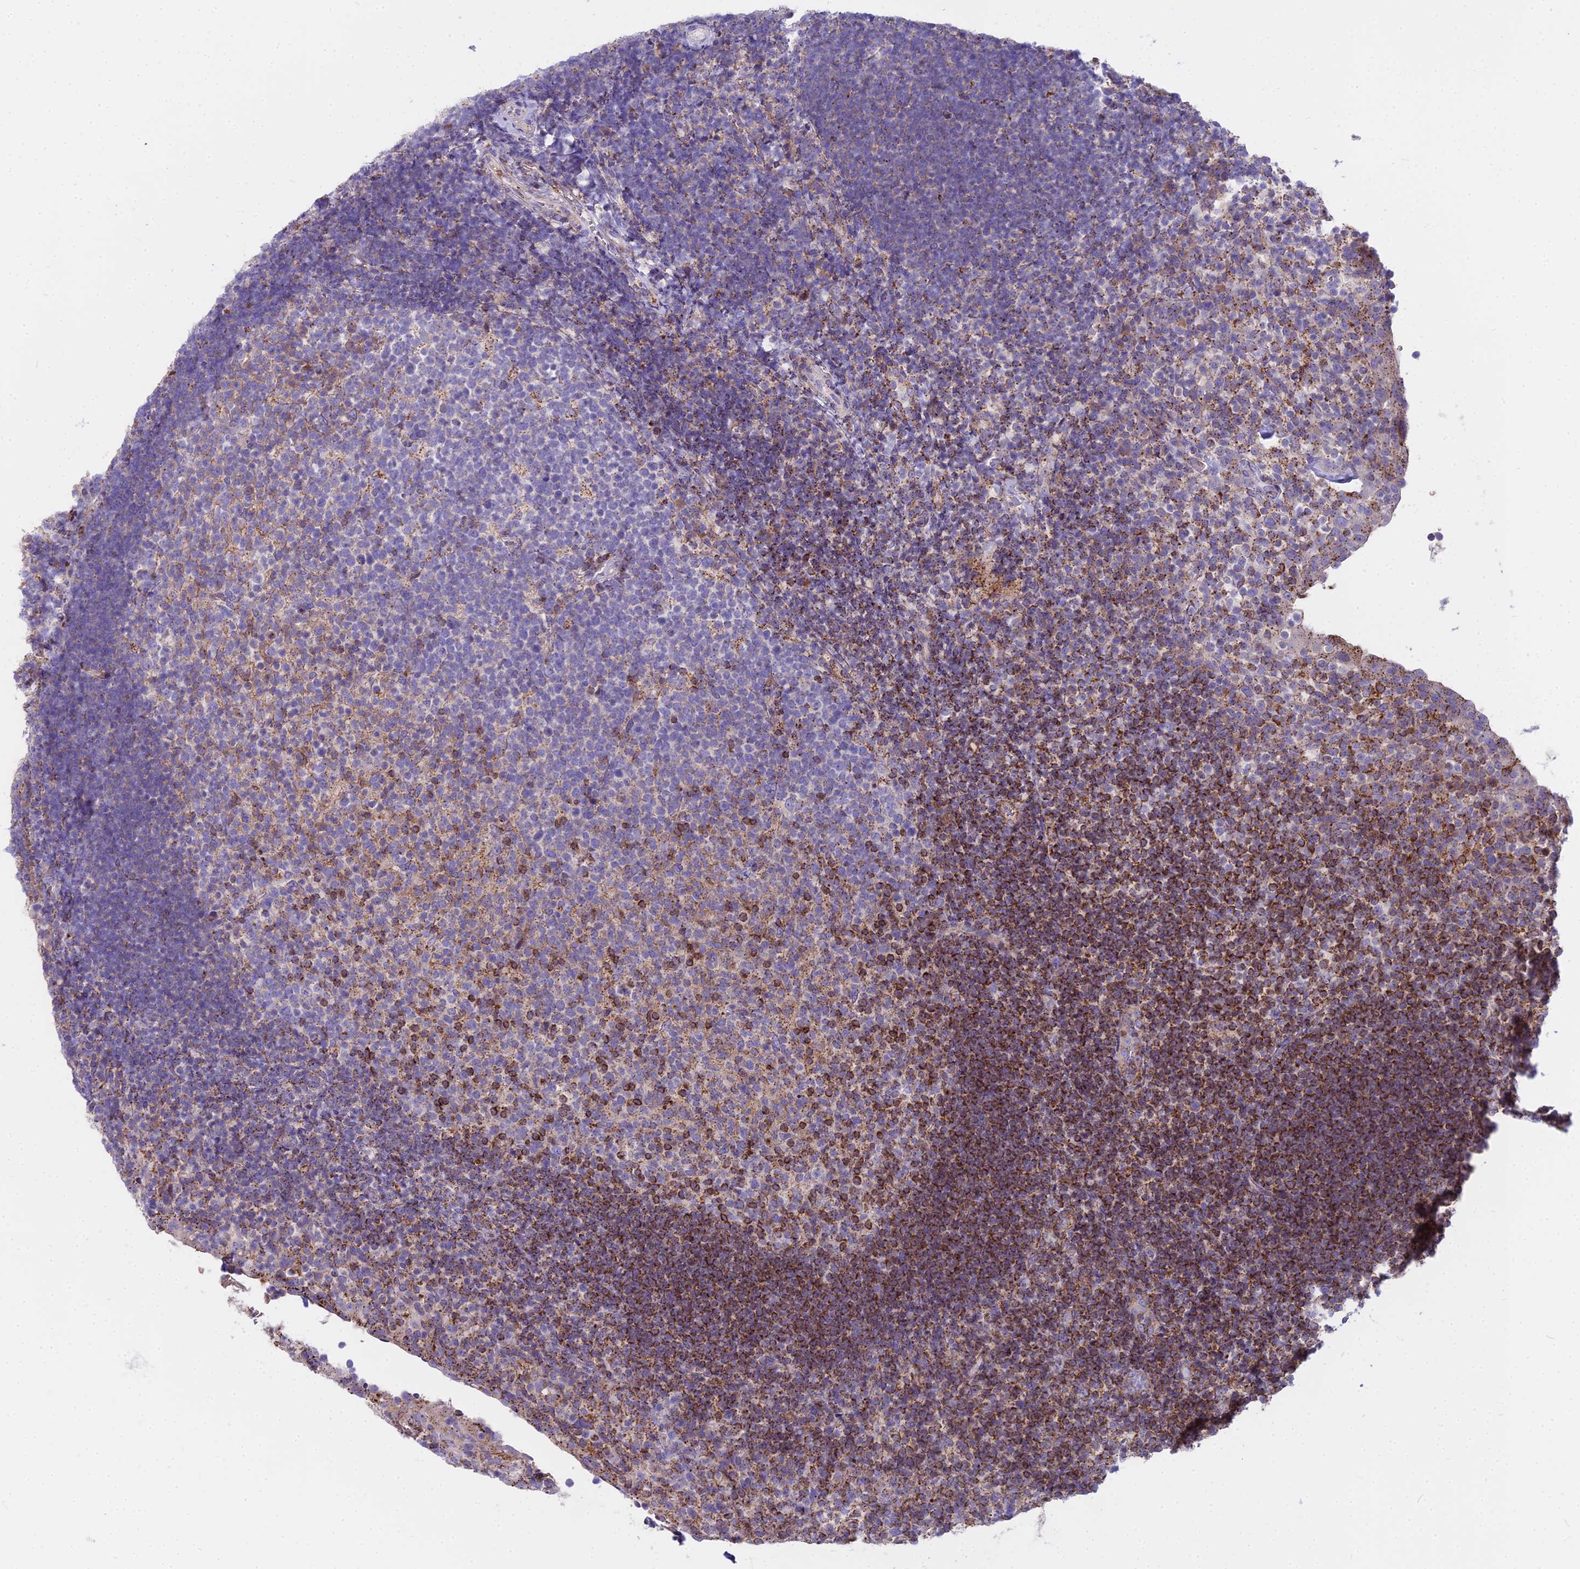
{"staining": {"intensity": "strong", "quantity": "<25%", "location": "cytoplasmic/membranous"}, "tissue": "tonsil", "cell_type": "Germinal center cells", "image_type": "normal", "snomed": [{"axis": "morphology", "description": "Normal tissue, NOS"}, {"axis": "topography", "description": "Tonsil"}], "caption": "Strong cytoplasmic/membranous expression for a protein is present in approximately <25% of germinal center cells of normal tonsil using immunohistochemistry.", "gene": "FRMPD1", "patient": {"sex": "female", "age": 10}}